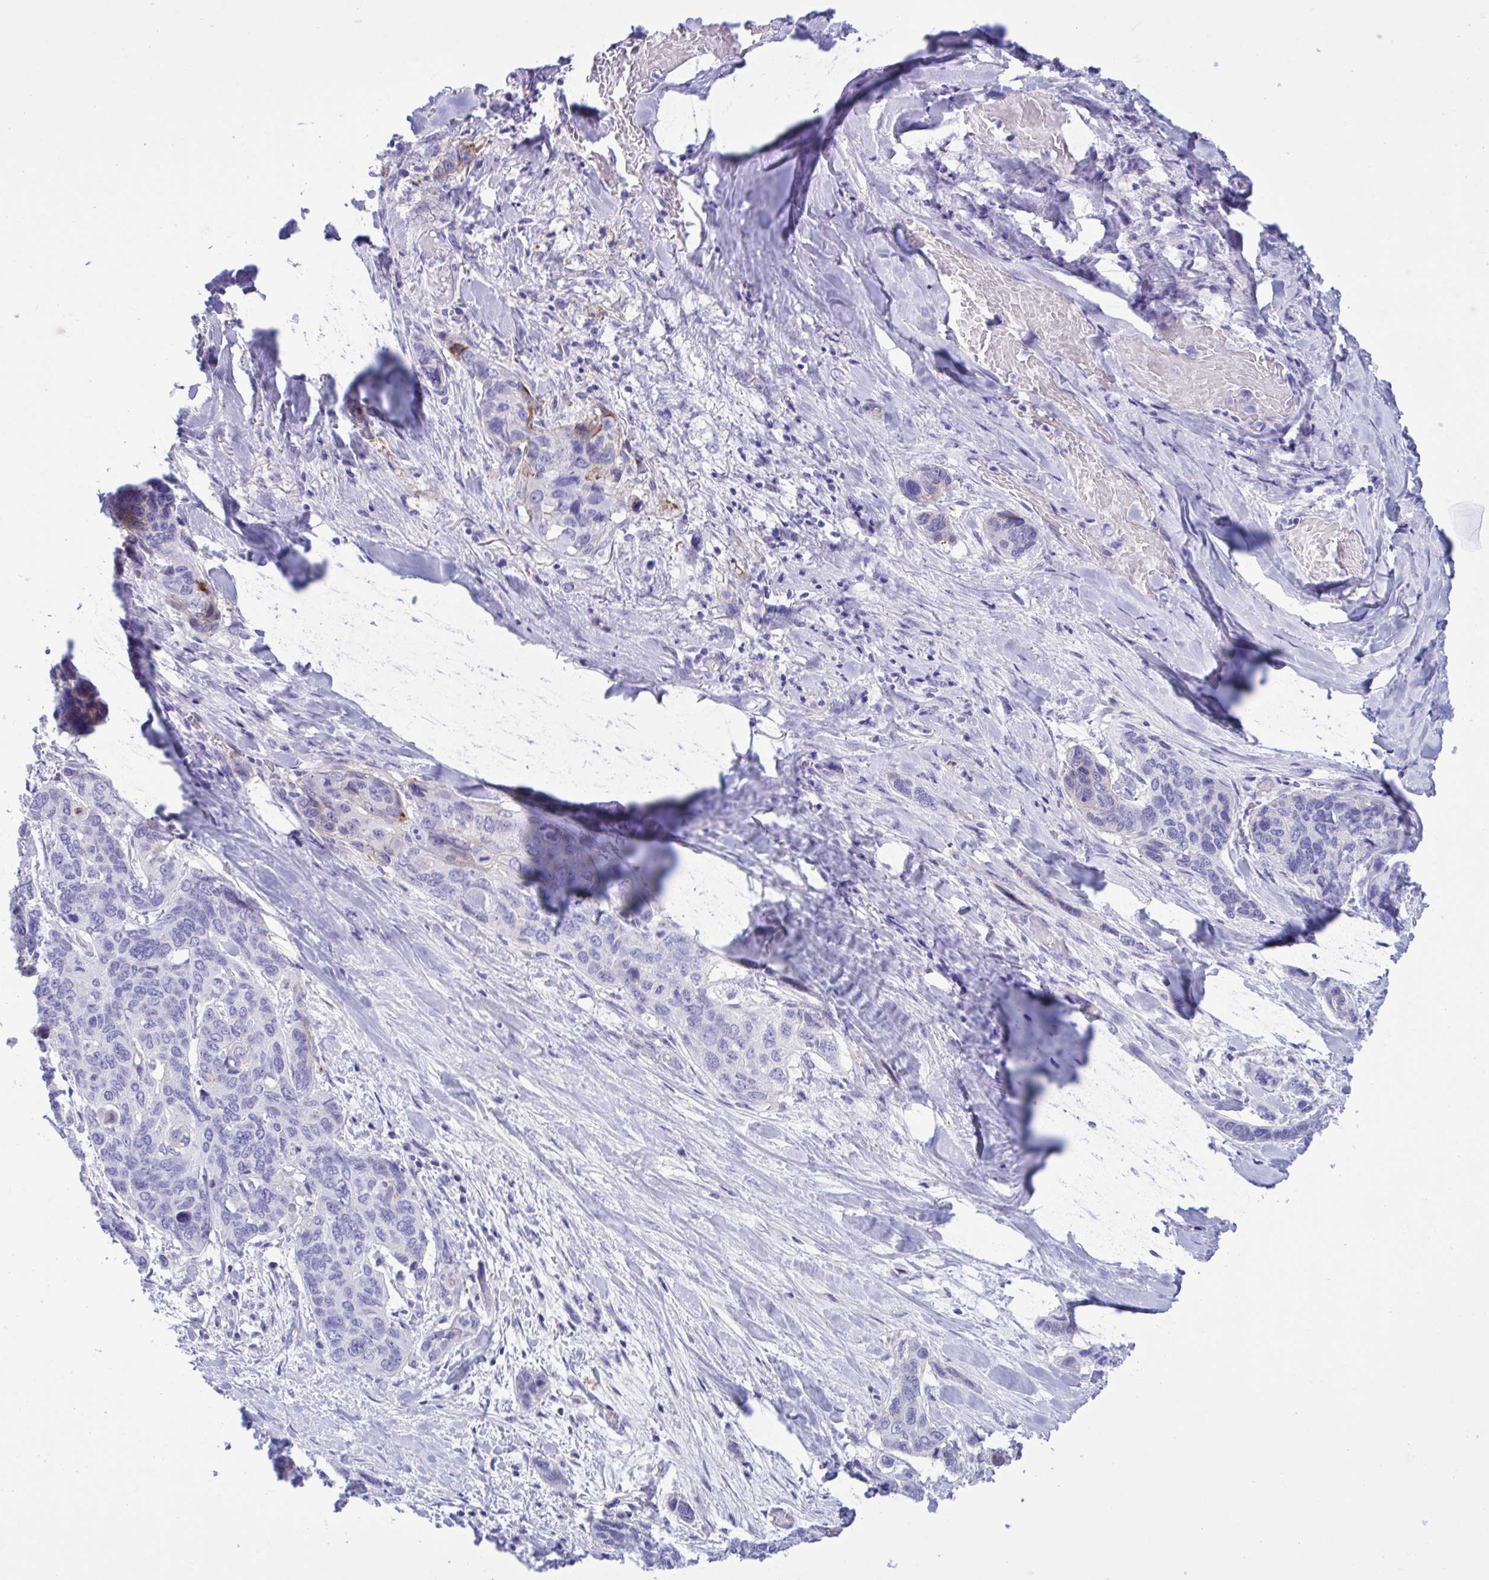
{"staining": {"intensity": "weak", "quantity": "<25%", "location": "cytoplasmic/membranous"}, "tissue": "lung cancer", "cell_type": "Tumor cells", "image_type": "cancer", "snomed": [{"axis": "morphology", "description": "Squamous cell carcinoma, NOS"}, {"axis": "morphology", "description": "Squamous cell carcinoma, metastatic, NOS"}, {"axis": "topography", "description": "Lymph node"}, {"axis": "topography", "description": "Lung"}], "caption": "A photomicrograph of human lung cancer is negative for staining in tumor cells.", "gene": "BEX5", "patient": {"sex": "male", "age": 41}}